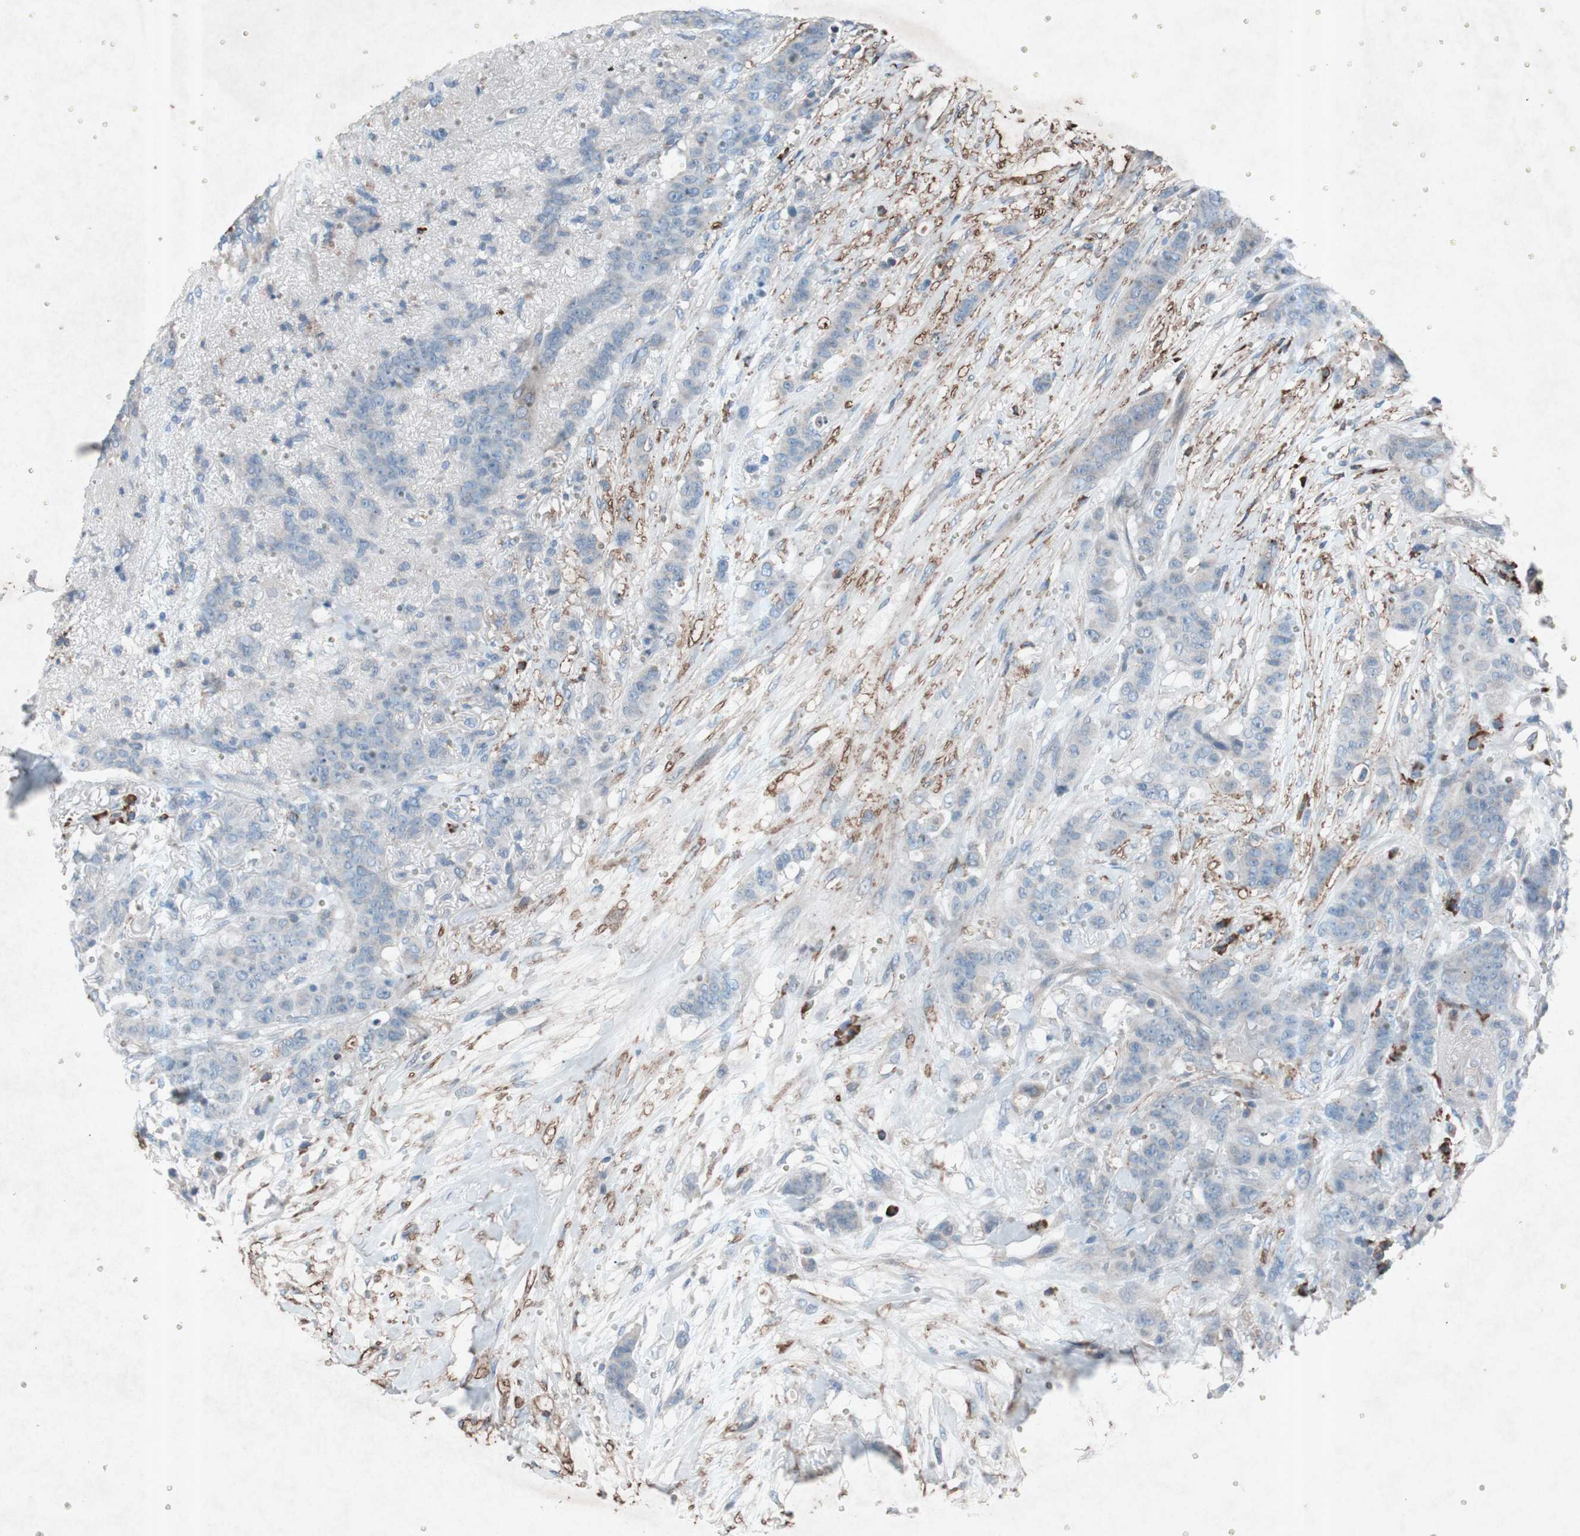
{"staining": {"intensity": "weak", "quantity": "<25%", "location": "cytoplasmic/membranous"}, "tissue": "breast cancer", "cell_type": "Tumor cells", "image_type": "cancer", "snomed": [{"axis": "morphology", "description": "Duct carcinoma"}, {"axis": "topography", "description": "Breast"}], "caption": "An immunohistochemistry (IHC) image of breast cancer (infiltrating ductal carcinoma) is shown. There is no staining in tumor cells of breast cancer (infiltrating ductal carcinoma). The staining is performed using DAB brown chromogen with nuclei counter-stained in using hematoxylin.", "gene": "GRB7", "patient": {"sex": "female", "age": 40}}